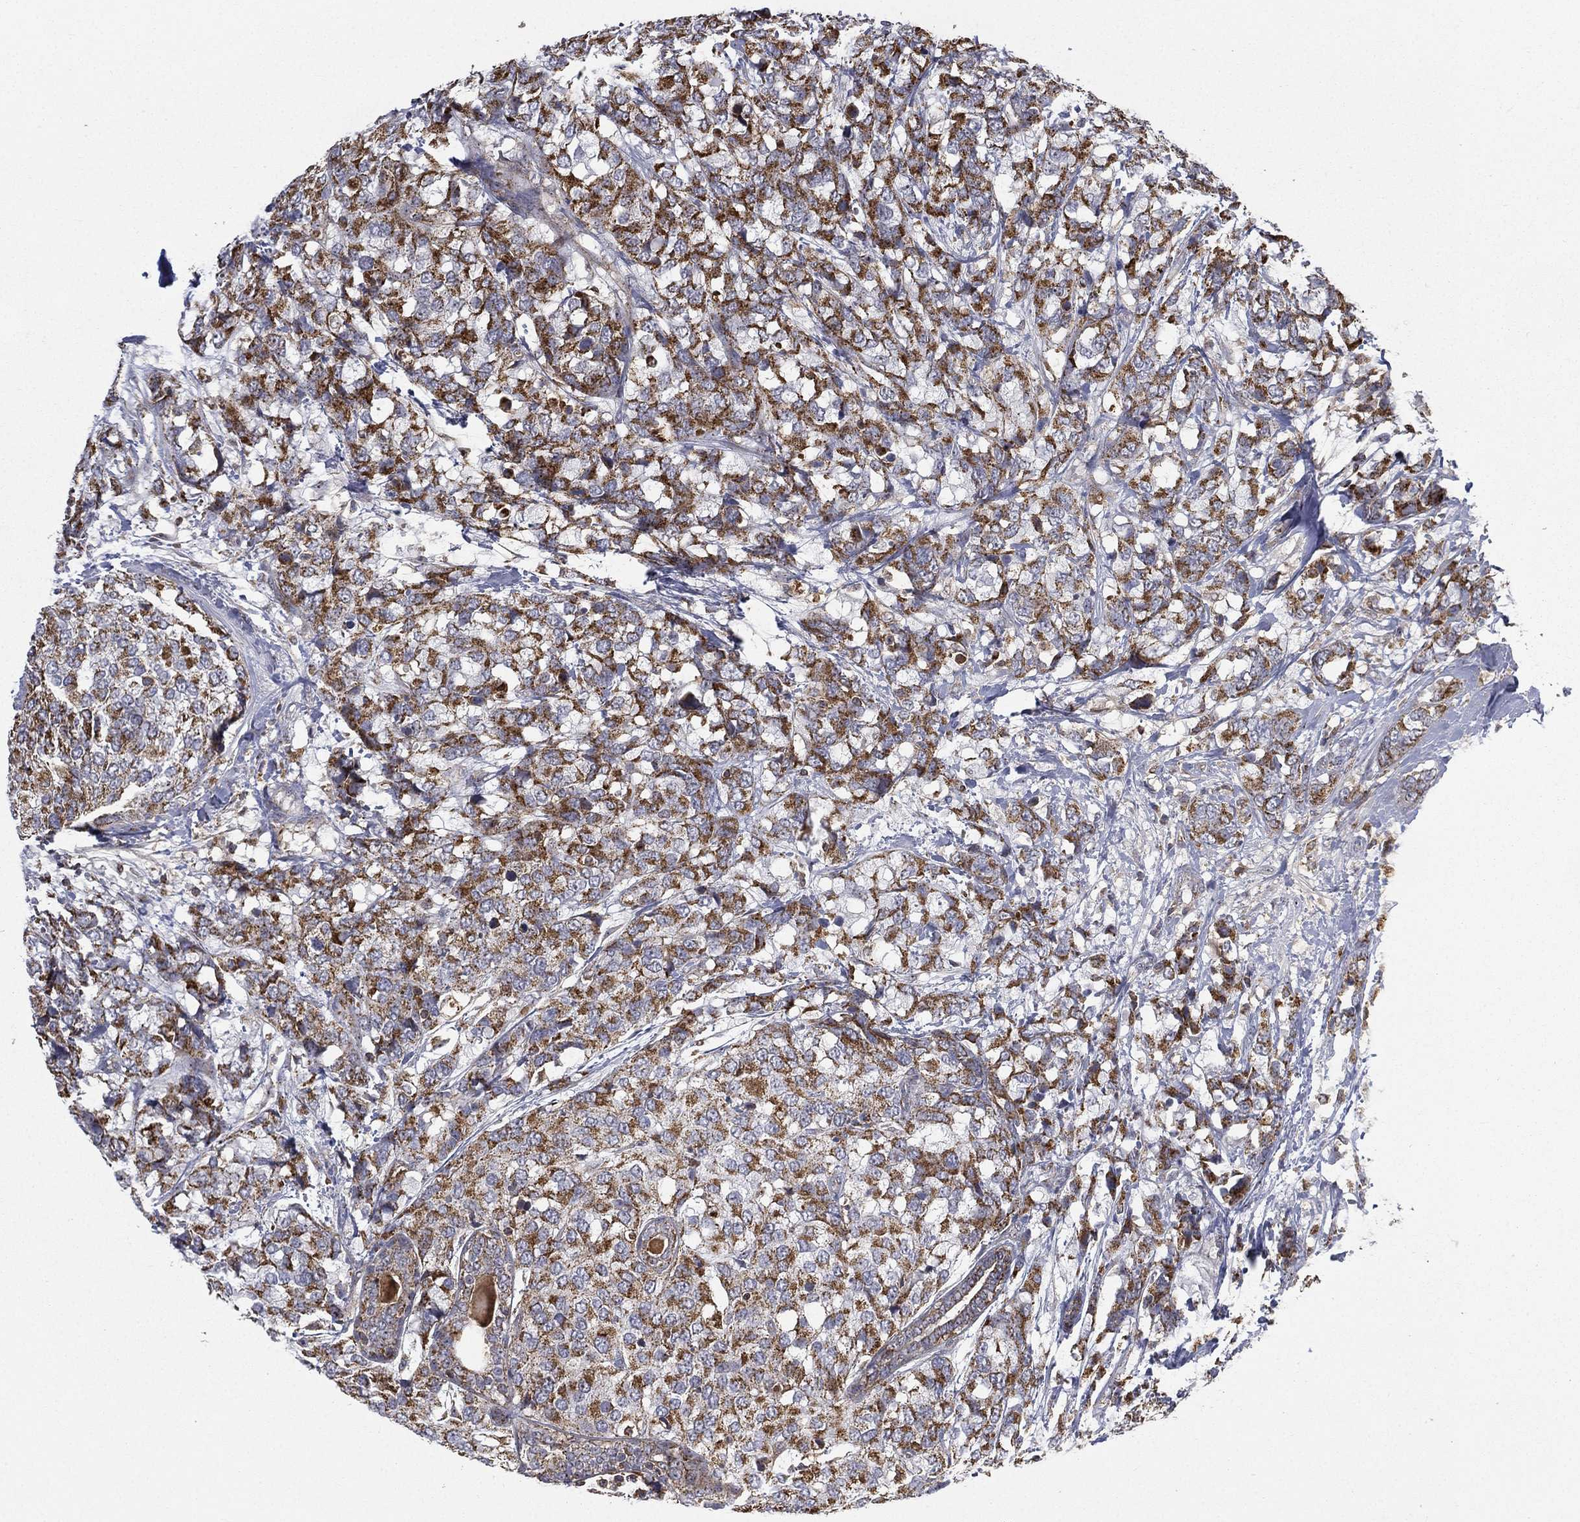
{"staining": {"intensity": "moderate", "quantity": "25%-75%", "location": "cytoplasmic/membranous"}, "tissue": "breast cancer", "cell_type": "Tumor cells", "image_type": "cancer", "snomed": [{"axis": "morphology", "description": "Lobular carcinoma"}, {"axis": "topography", "description": "Breast"}], "caption": "IHC (DAB) staining of human breast cancer (lobular carcinoma) displays moderate cytoplasmic/membranous protein expression in about 25%-75% of tumor cells.", "gene": "RIN3", "patient": {"sex": "female", "age": 59}}